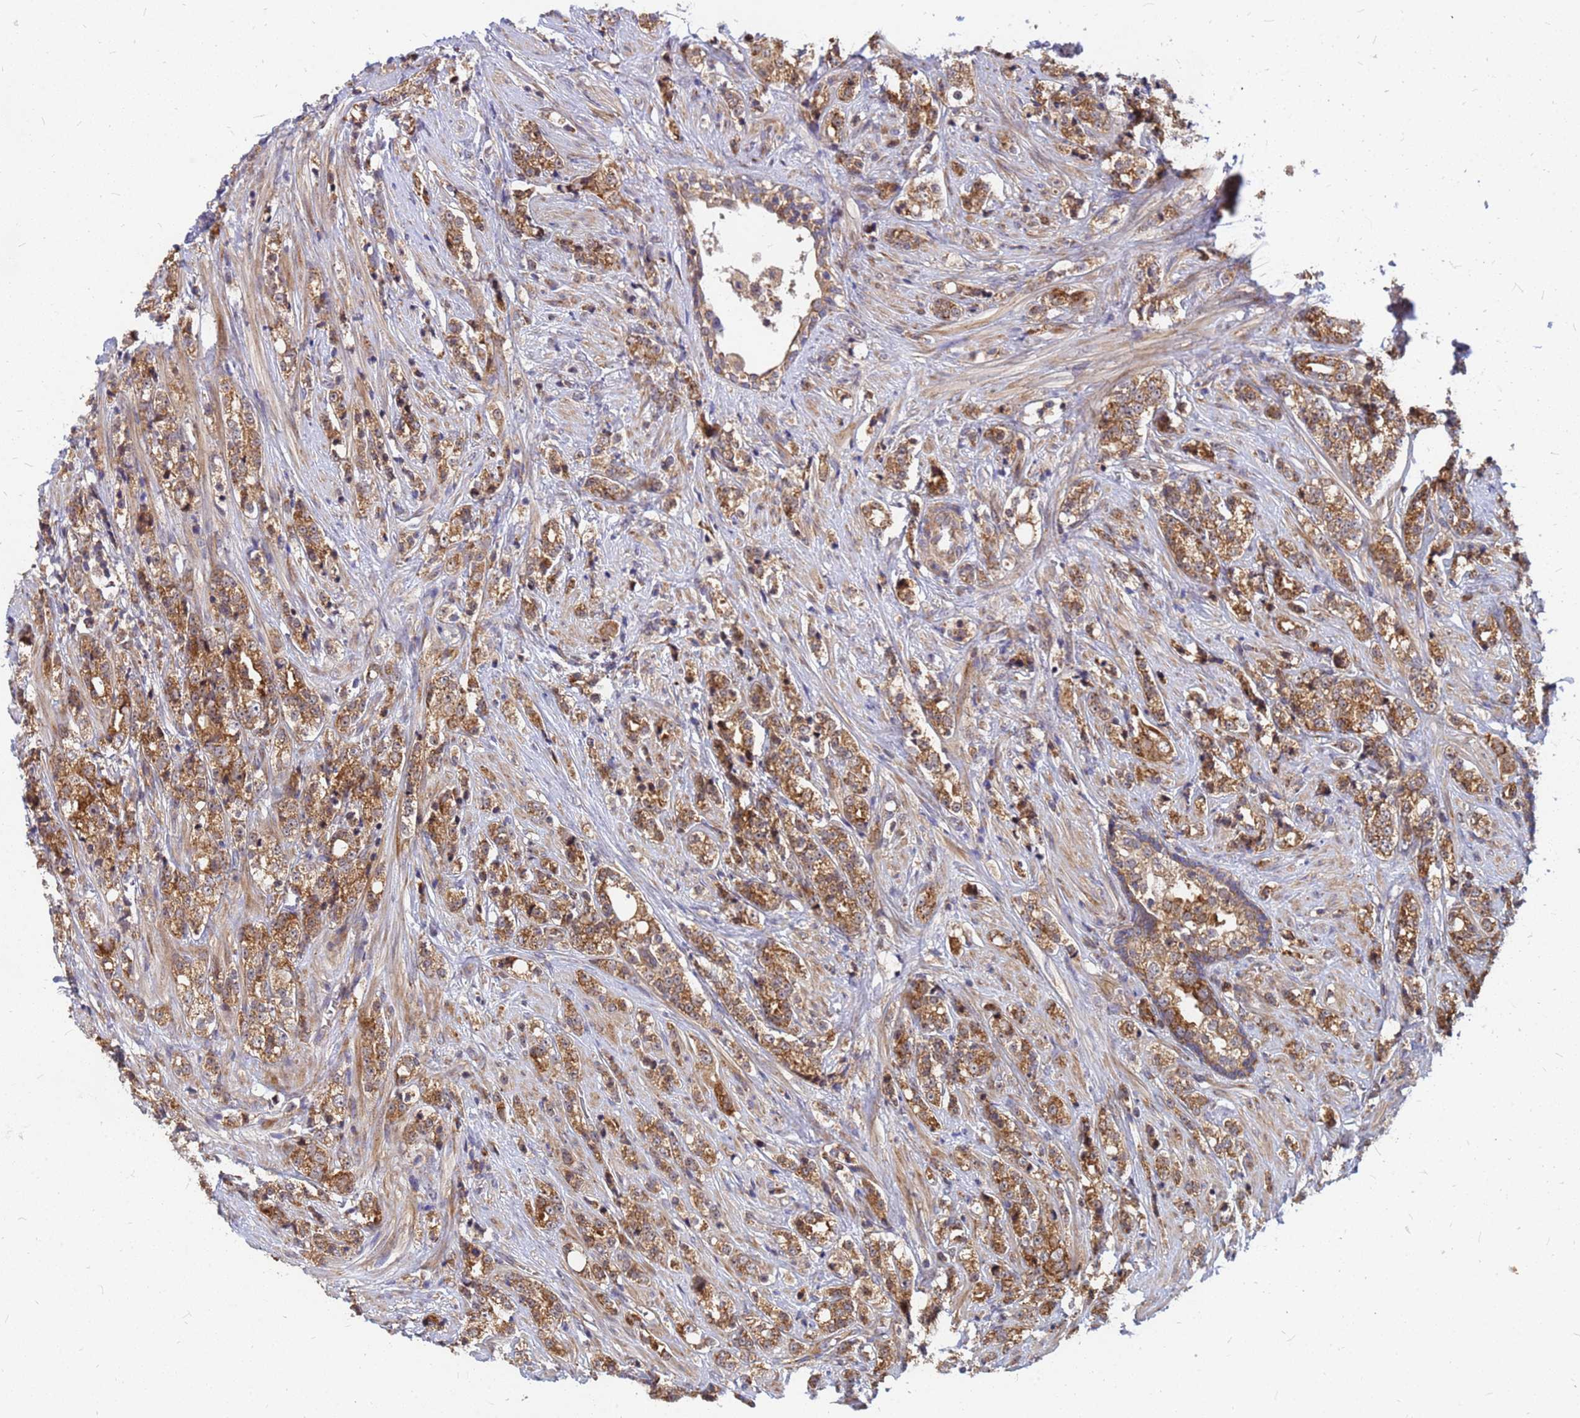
{"staining": {"intensity": "moderate", "quantity": ">75%", "location": "cytoplasmic/membranous"}, "tissue": "prostate cancer", "cell_type": "Tumor cells", "image_type": "cancer", "snomed": [{"axis": "morphology", "description": "Adenocarcinoma, High grade"}, {"axis": "topography", "description": "Prostate"}], "caption": "DAB immunohistochemical staining of adenocarcinoma (high-grade) (prostate) displays moderate cytoplasmic/membranous protein staining in about >75% of tumor cells.", "gene": "RPL8", "patient": {"sex": "male", "age": 69}}